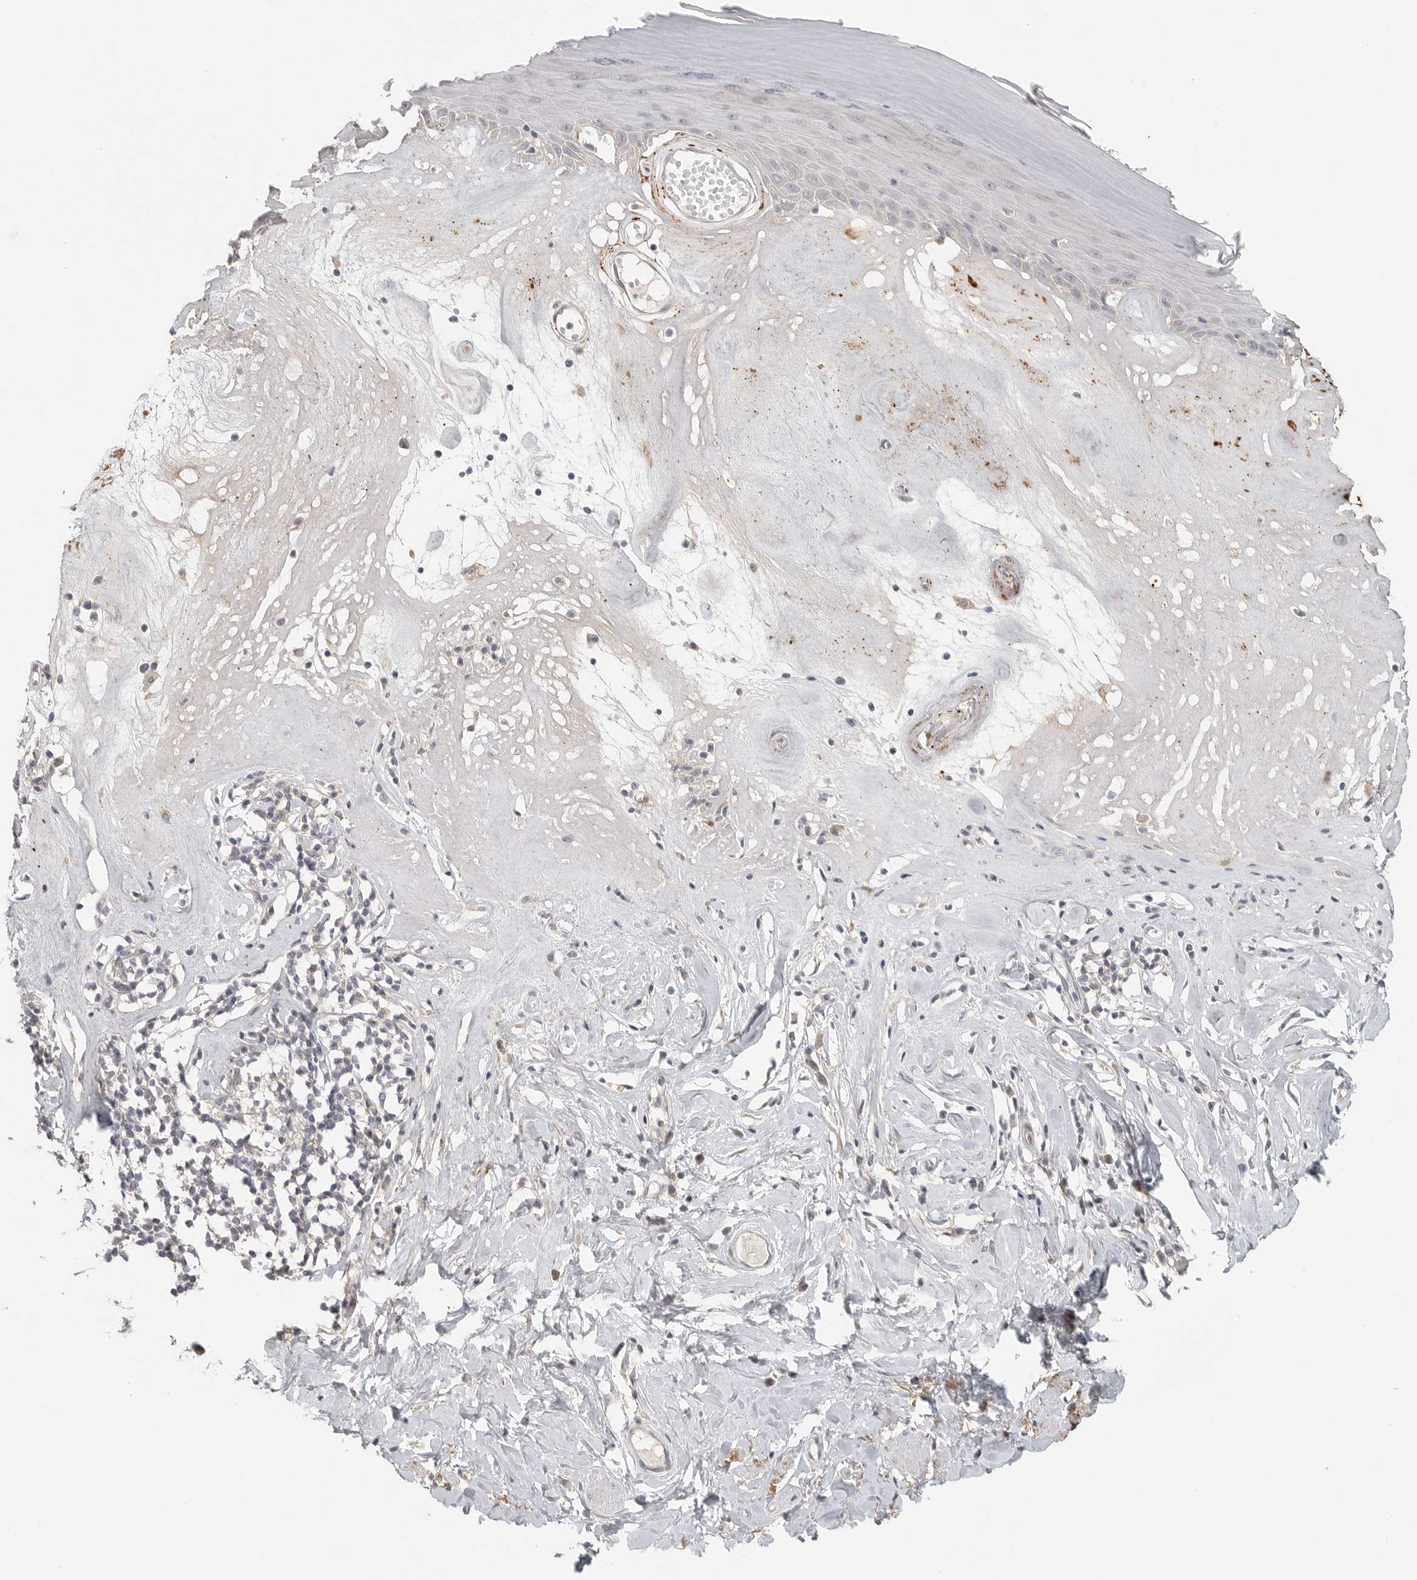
{"staining": {"intensity": "weak", "quantity": "<25%", "location": "cytoplasmic/membranous"}, "tissue": "skin", "cell_type": "Epidermal cells", "image_type": "normal", "snomed": [{"axis": "morphology", "description": "Normal tissue, NOS"}, {"axis": "morphology", "description": "Inflammation, NOS"}, {"axis": "topography", "description": "Vulva"}], "caption": "Epidermal cells show no significant positivity in normal skin.", "gene": "HDAC6", "patient": {"sex": "female", "age": 84}}